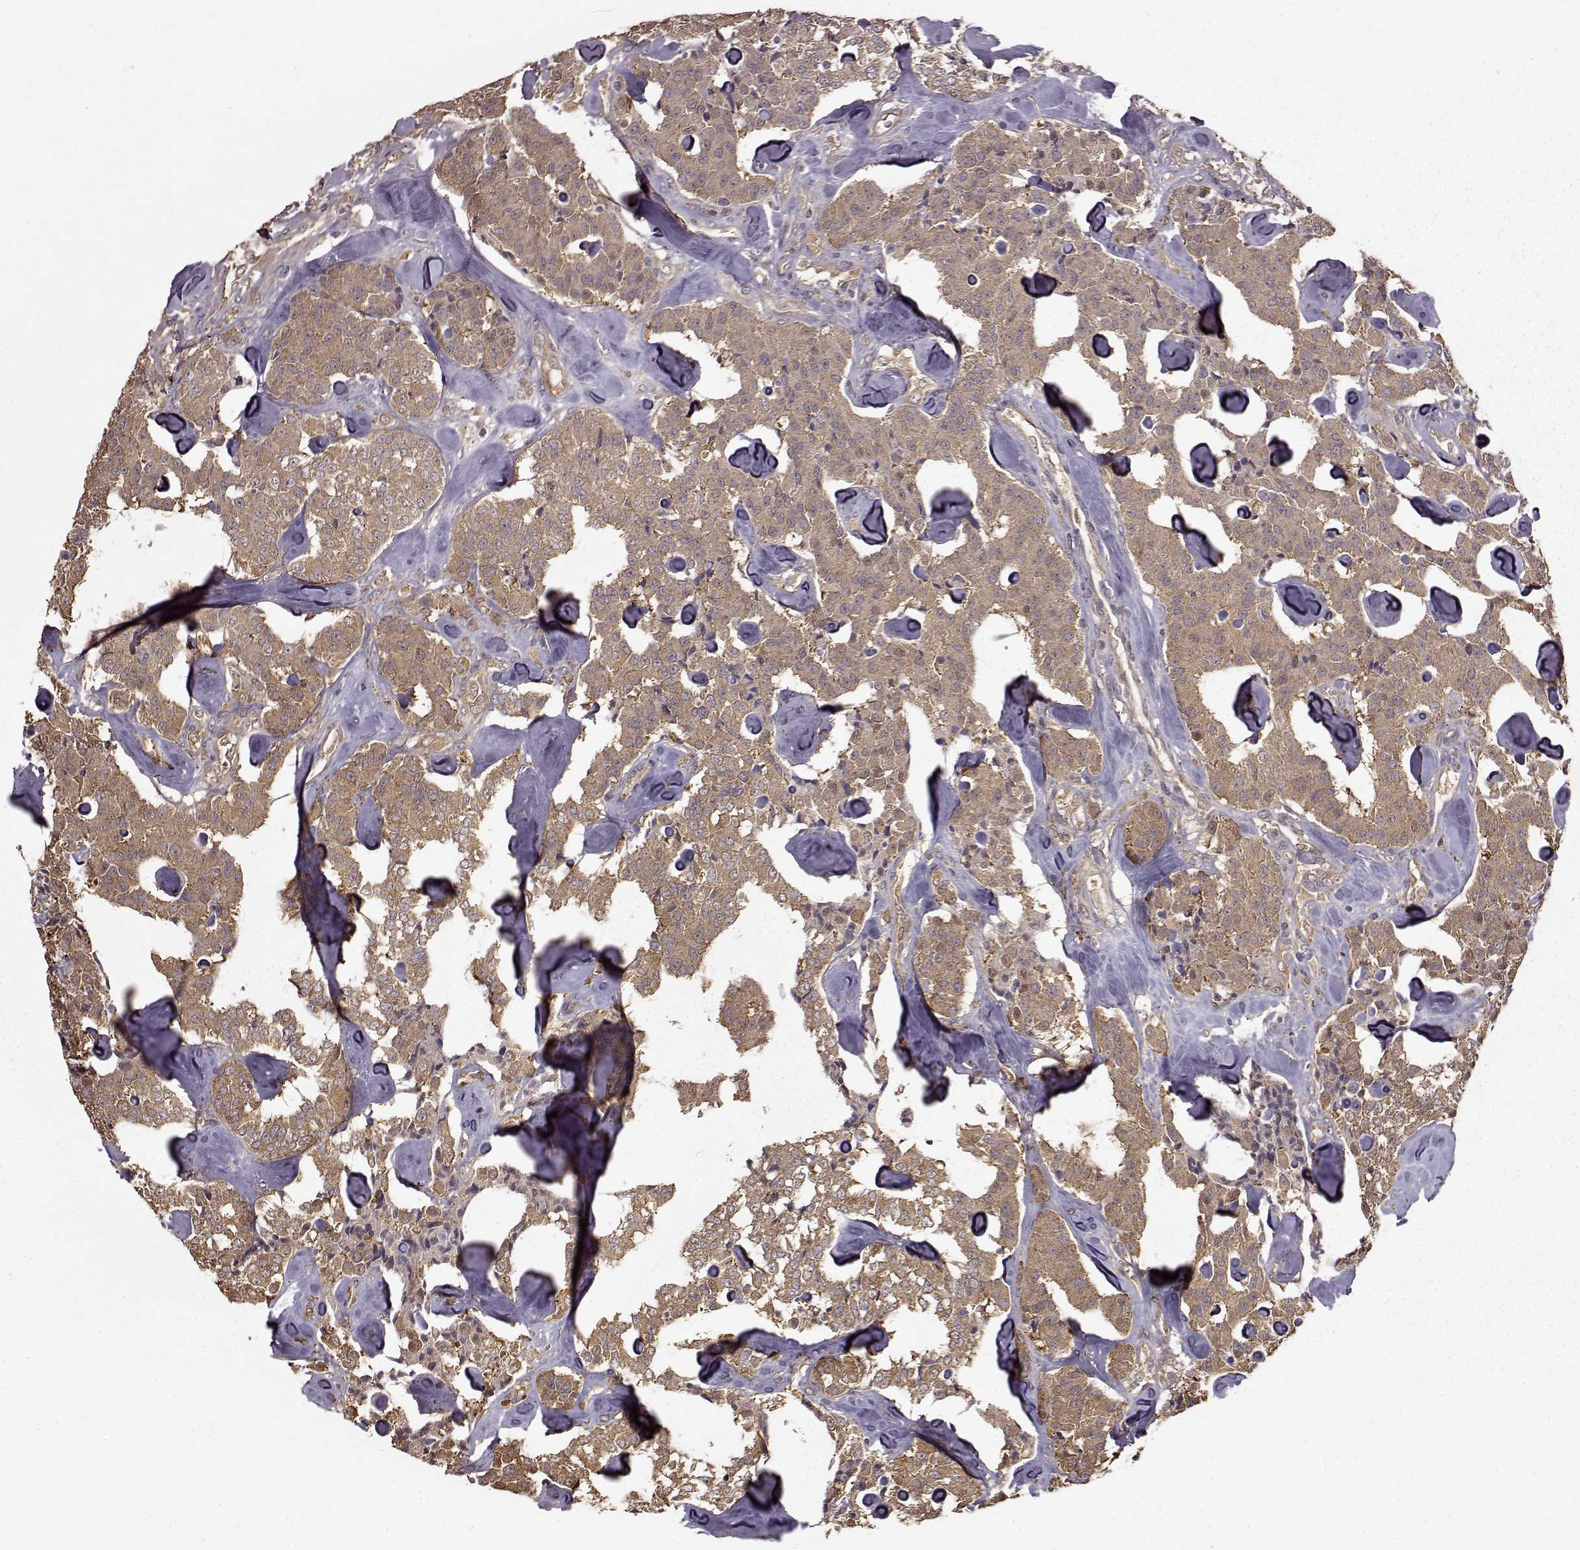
{"staining": {"intensity": "moderate", "quantity": ">75%", "location": "cytoplasmic/membranous"}, "tissue": "carcinoid", "cell_type": "Tumor cells", "image_type": "cancer", "snomed": [{"axis": "morphology", "description": "Carcinoid, malignant, NOS"}, {"axis": "topography", "description": "Pancreas"}], "caption": "IHC image of human carcinoid stained for a protein (brown), which displays medium levels of moderate cytoplasmic/membranous expression in about >75% of tumor cells.", "gene": "NME1-NME2", "patient": {"sex": "male", "age": 41}}